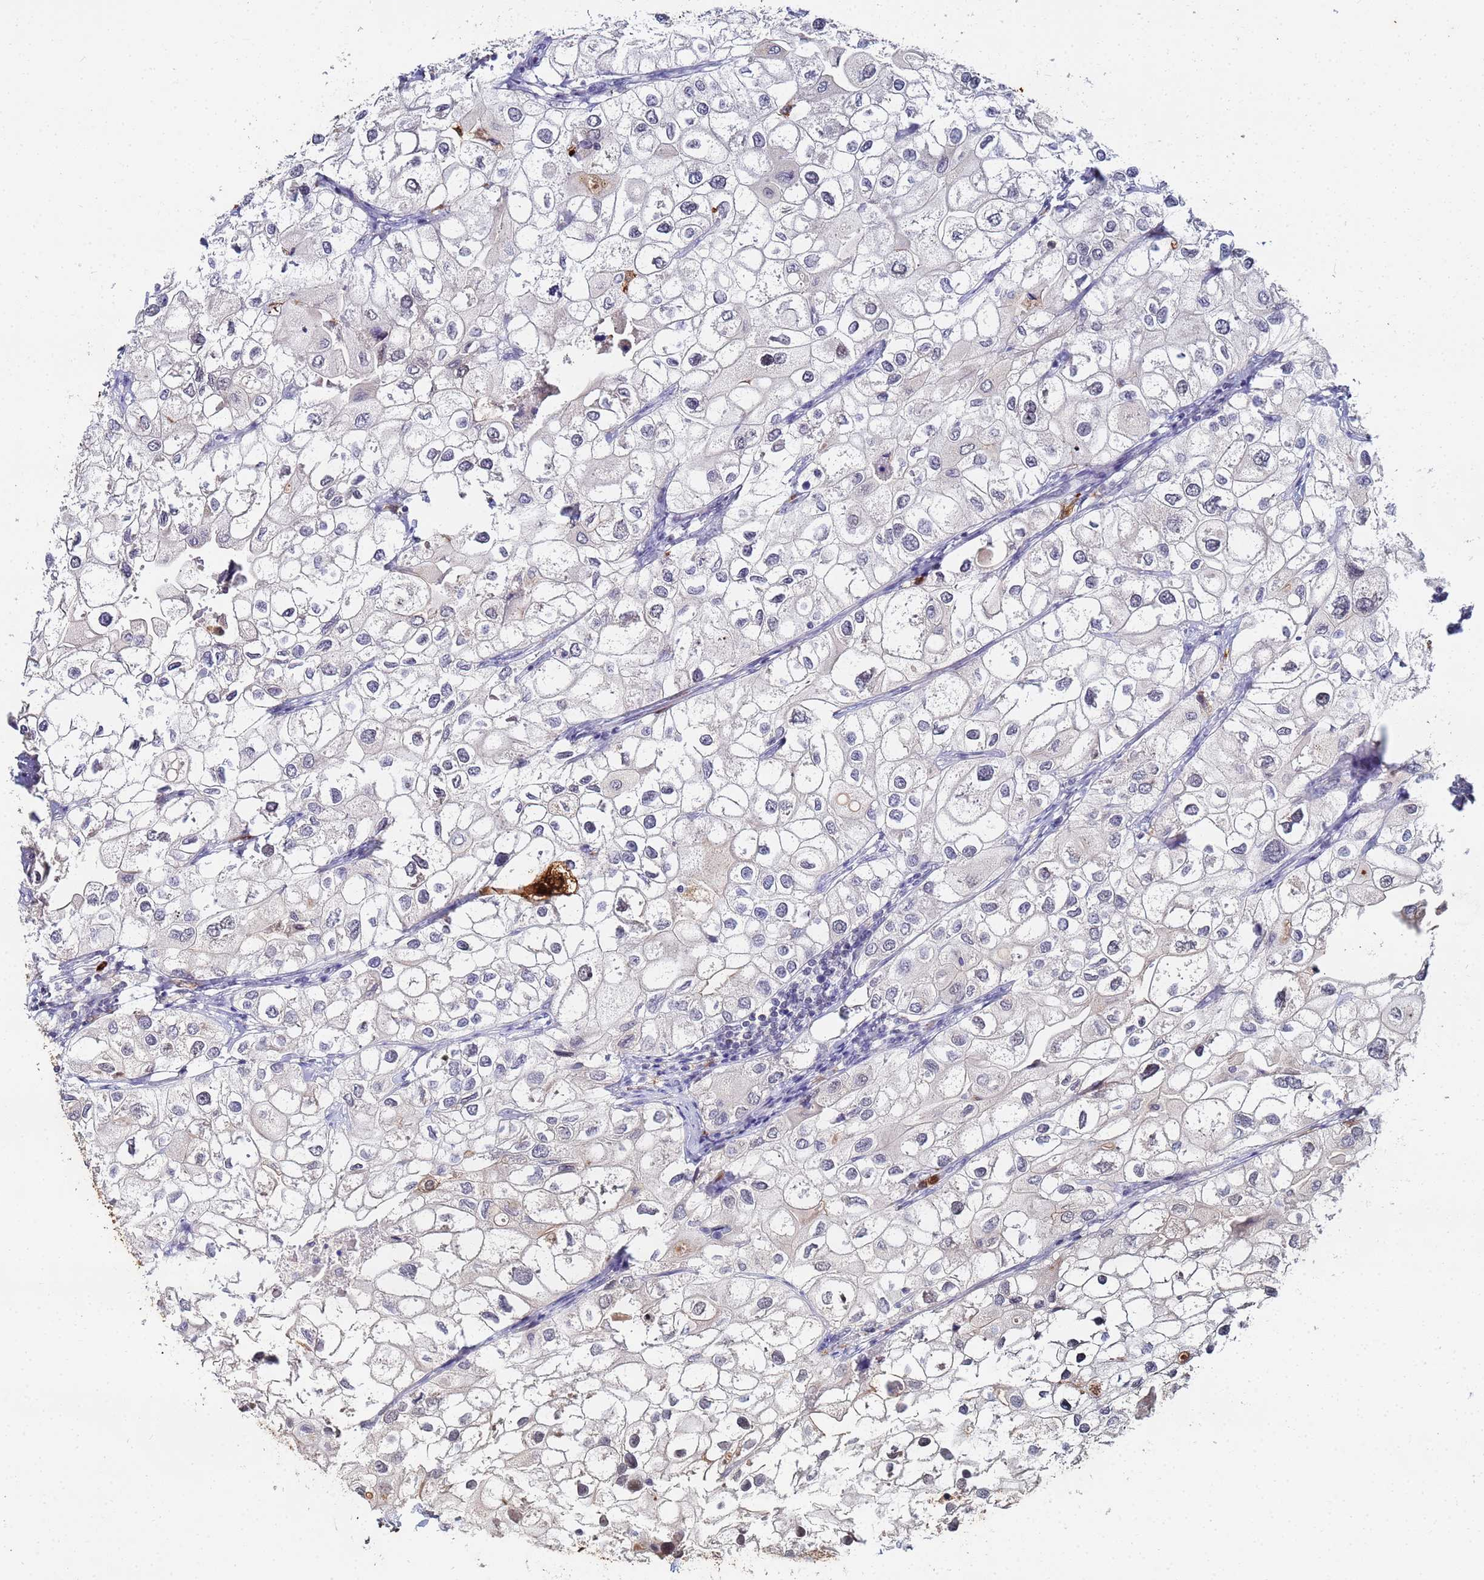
{"staining": {"intensity": "weak", "quantity": "<25%", "location": "nuclear"}, "tissue": "urothelial cancer", "cell_type": "Tumor cells", "image_type": "cancer", "snomed": [{"axis": "morphology", "description": "Urothelial carcinoma, High grade"}, {"axis": "topography", "description": "Urinary bladder"}], "caption": "Tumor cells are negative for brown protein staining in urothelial carcinoma (high-grade). Brightfield microscopy of immunohistochemistry (IHC) stained with DAB (brown) and hematoxylin (blue), captured at high magnification.", "gene": "MTCL1", "patient": {"sex": "male", "age": 64}}